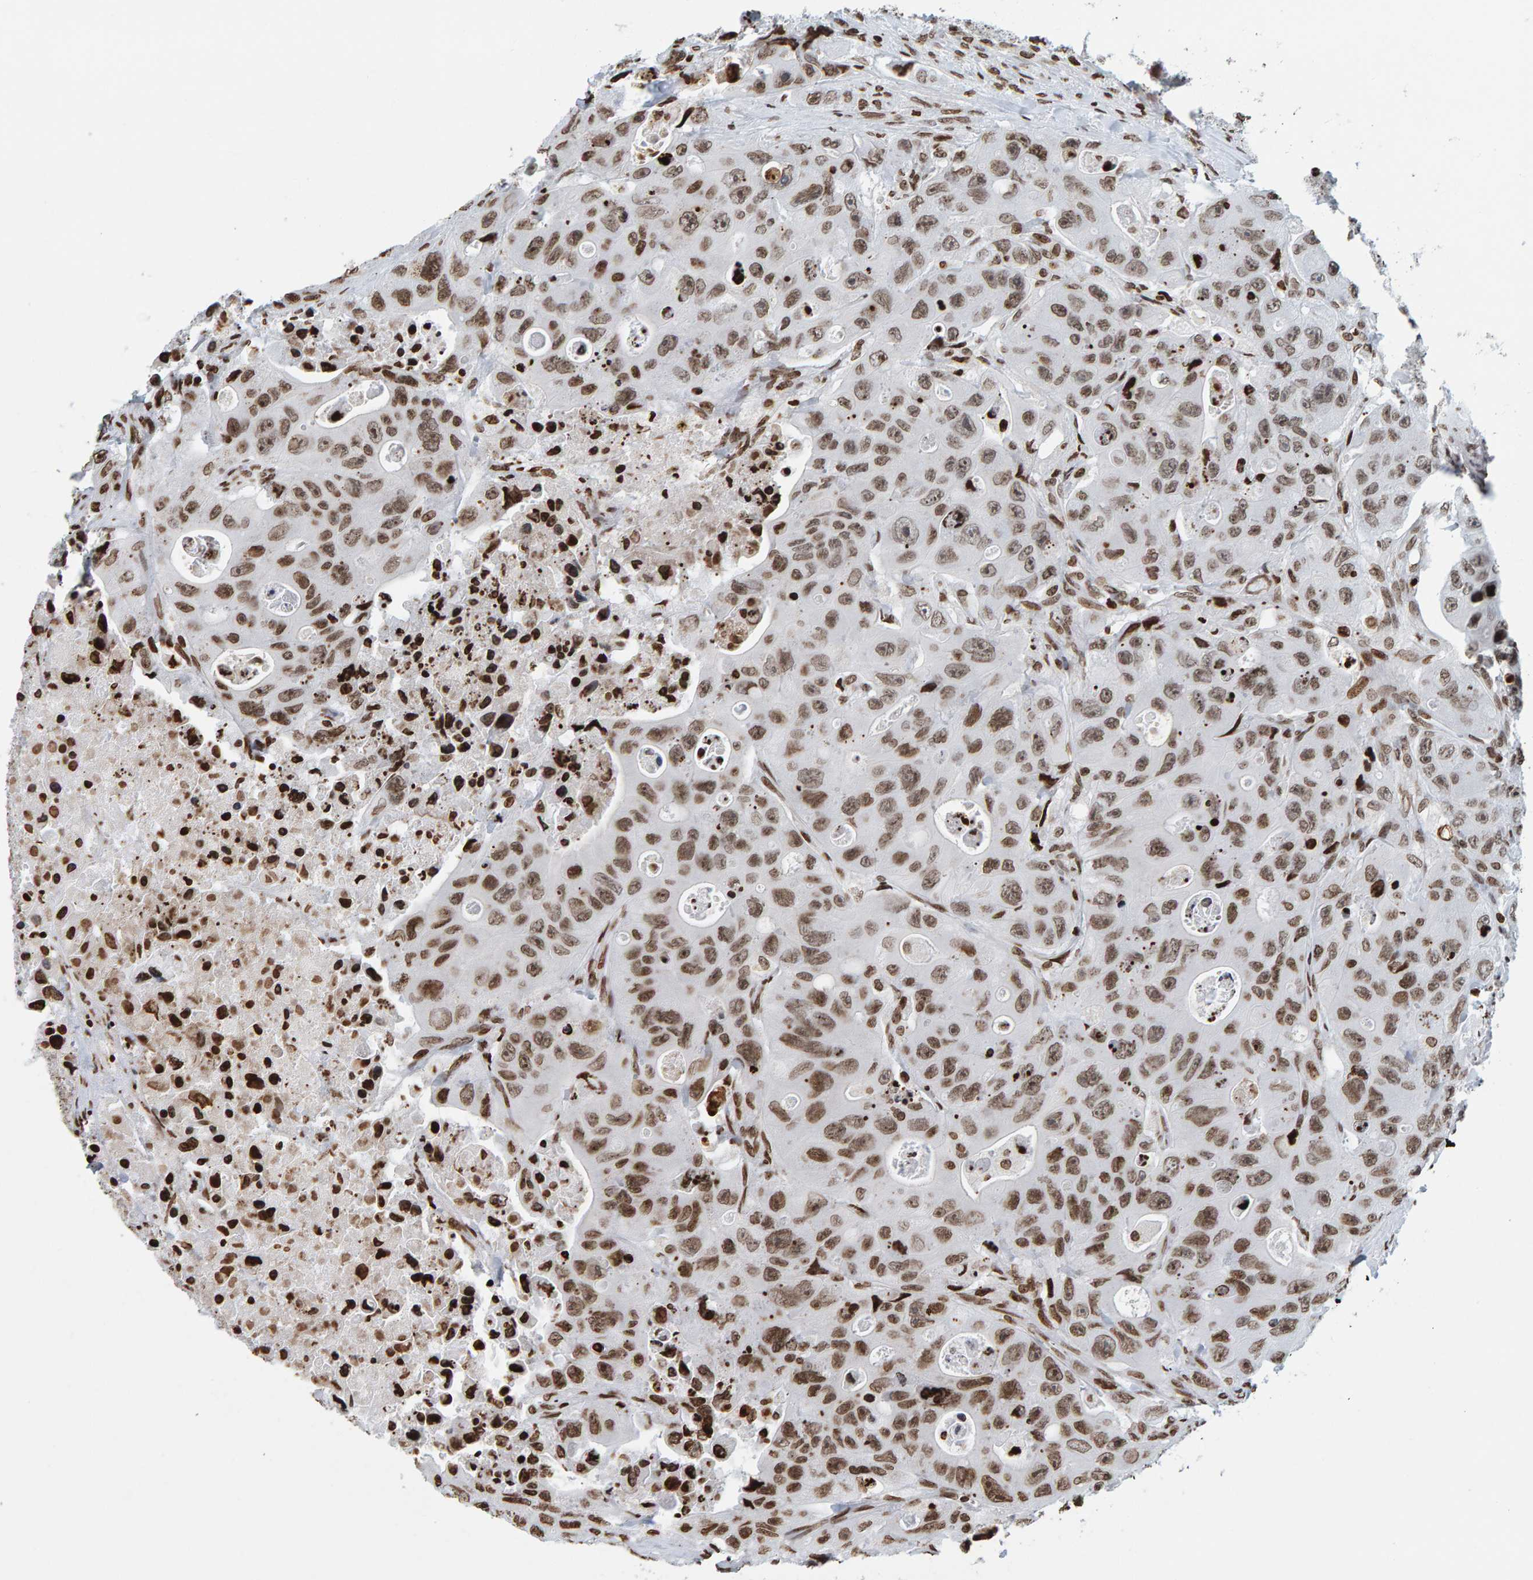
{"staining": {"intensity": "moderate", "quantity": ">75%", "location": "nuclear"}, "tissue": "colorectal cancer", "cell_type": "Tumor cells", "image_type": "cancer", "snomed": [{"axis": "morphology", "description": "Adenocarcinoma, NOS"}, {"axis": "topography", "description": "Colon"}], "caption": "A brown stain labels moderate nuclear expression of a protein in colorectal adenocarcinoma tumor cells.", "gene": "BRF2", "patient": {"sex": "female", "age": 46}}